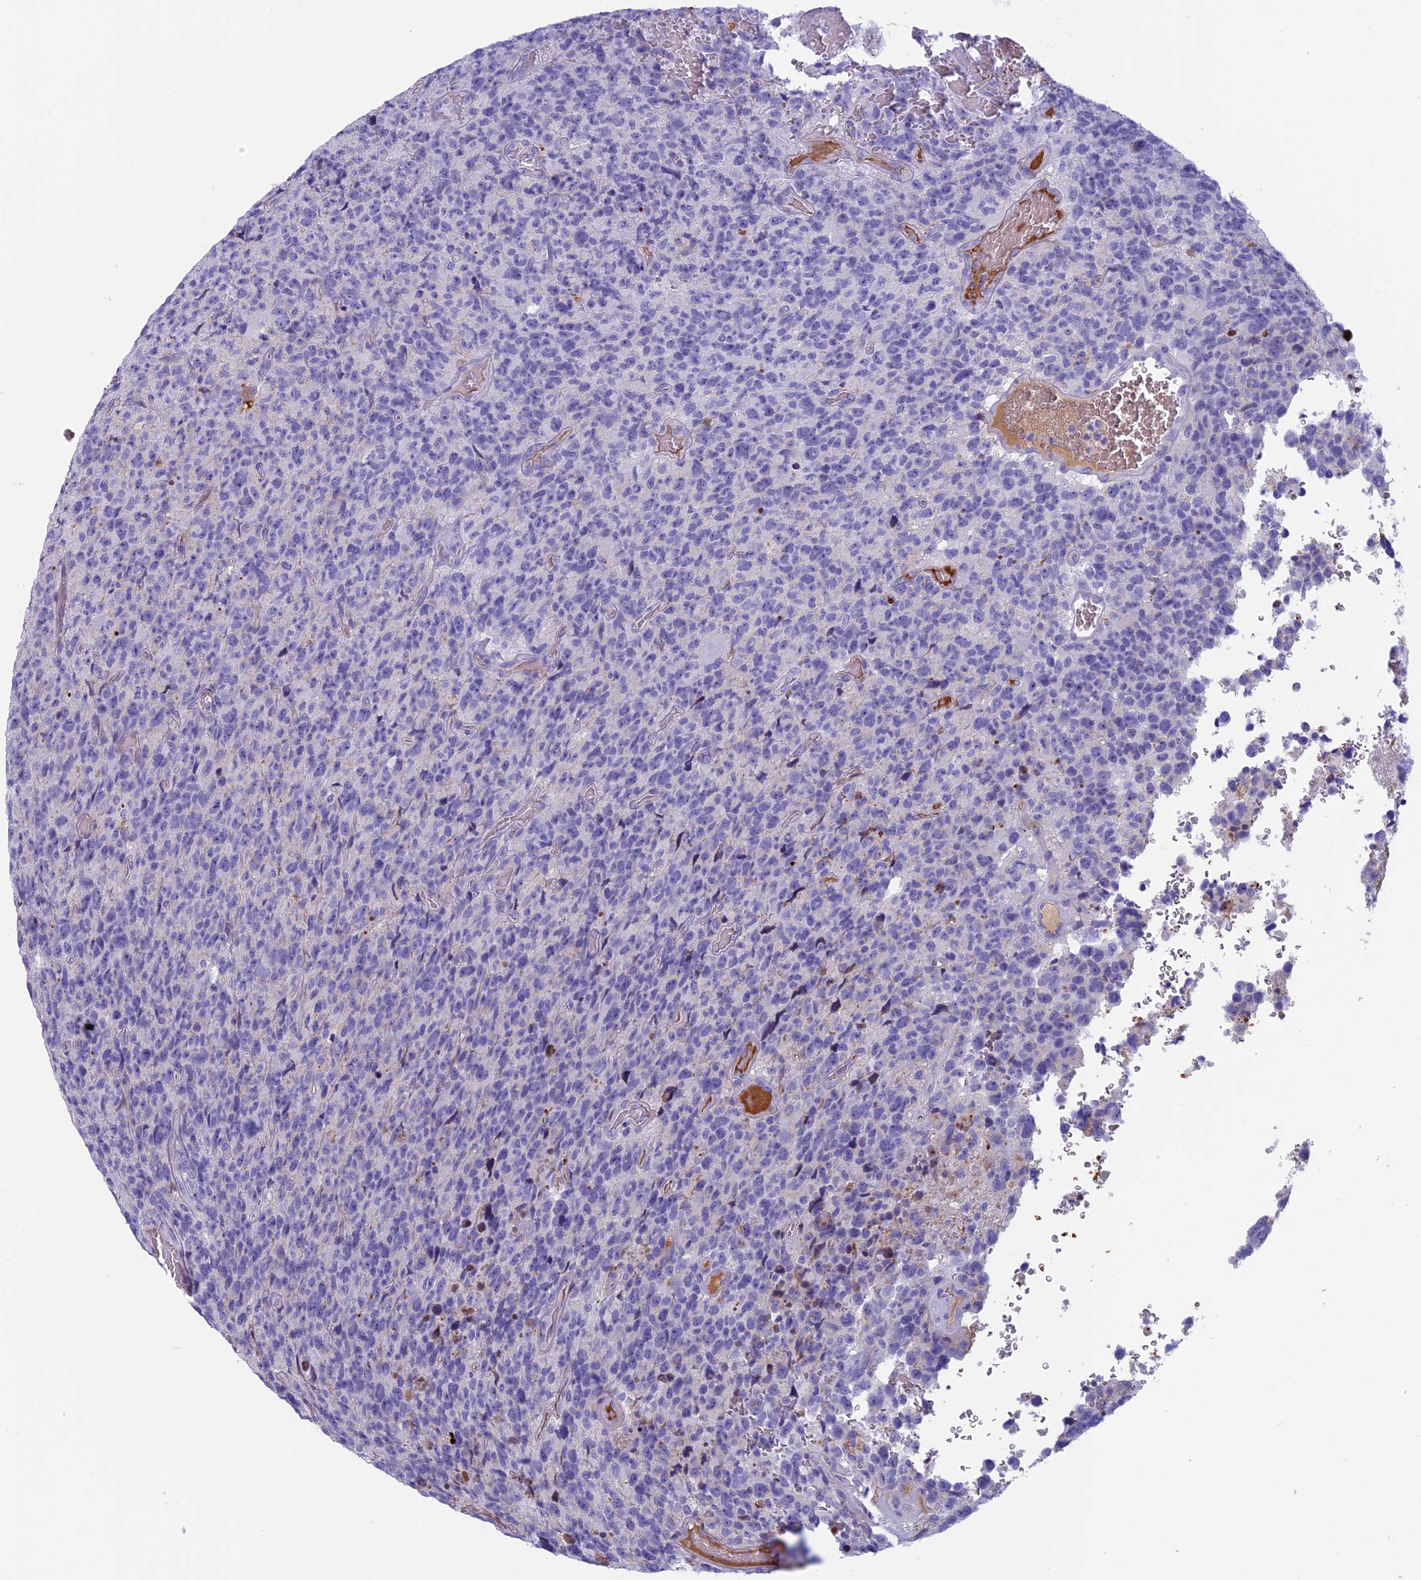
{"staining": {"intensity": "negative", "quantity": "none", "location": "none"}, "tissue": "glioma", "cell_type": "Tumor cells", "image_type": "cancer", "snomed": [{"axis": "morphology", "description": "Glioma, malignant, High grade"}, {"axis": "topography", "description": "Brain"}], "caption": "An immunohistochemistry image of malignant glioma (high-grade) is shown. There is no staining in tumor cells of malignant glioma (high-grade). Brightfield microscopy of immunohistochemistry stained with DAB (3,3'-diaminobenzidine) (brown) and hematoxylin (blue), captured at high magnification.", "gene": "ANGPTL2", "patient": {"sex": "male", "age": 69}}